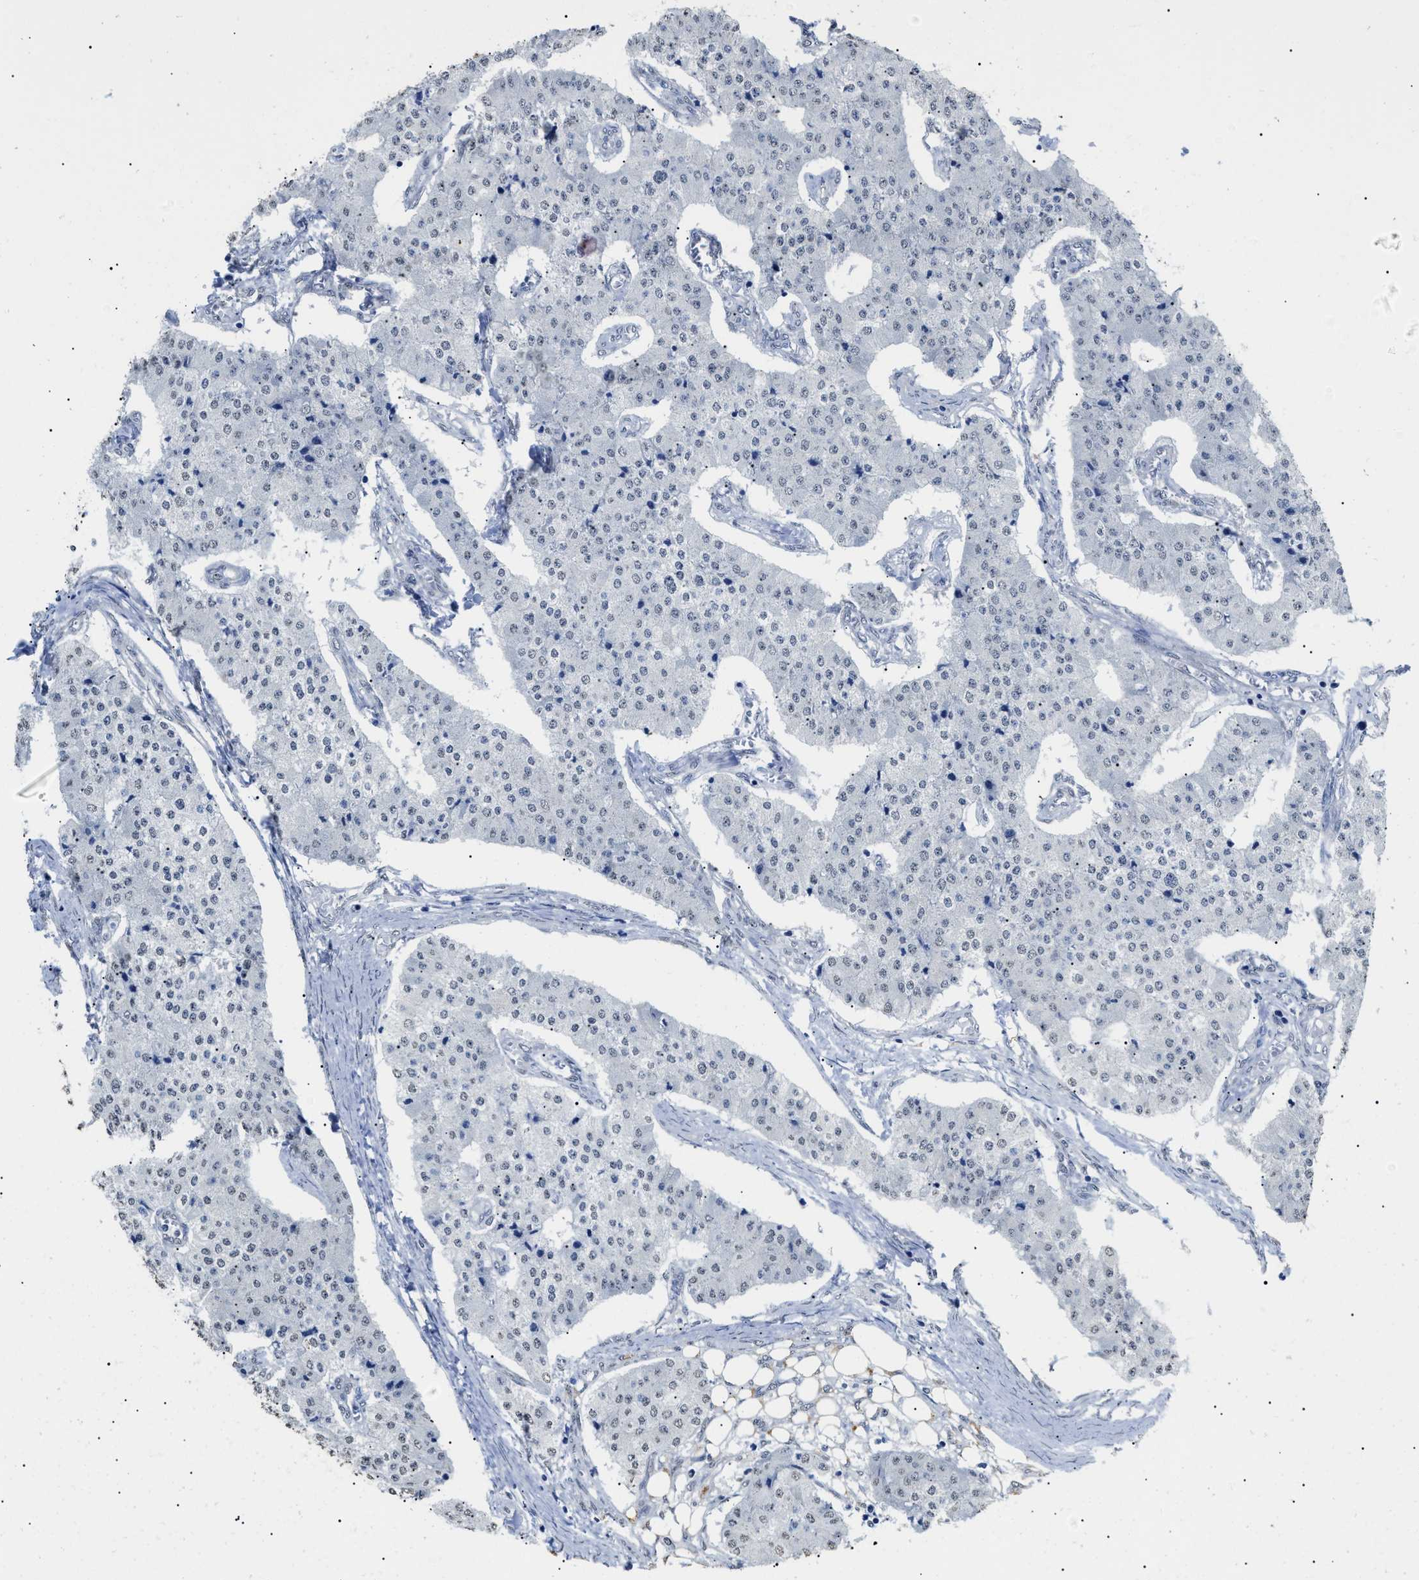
{"staining": {"intensity": "negative", "quantity": "none", "location": "none"}, "tissue": "carcinoid", "cell_type": "Tumor cells", "image_type": "cancer", "snomed": [{"axis": "morphology", "description": "Carcinoid, malignant, NOS"}, {"axis": "topography", "description": "Colon"}], "caption": "Histopathology image shows no protein expression in tumor cells of carcinoid (malignant) tissue.", "gene": "SFXN5", "patient": {"sex": "female", "age": 52}}